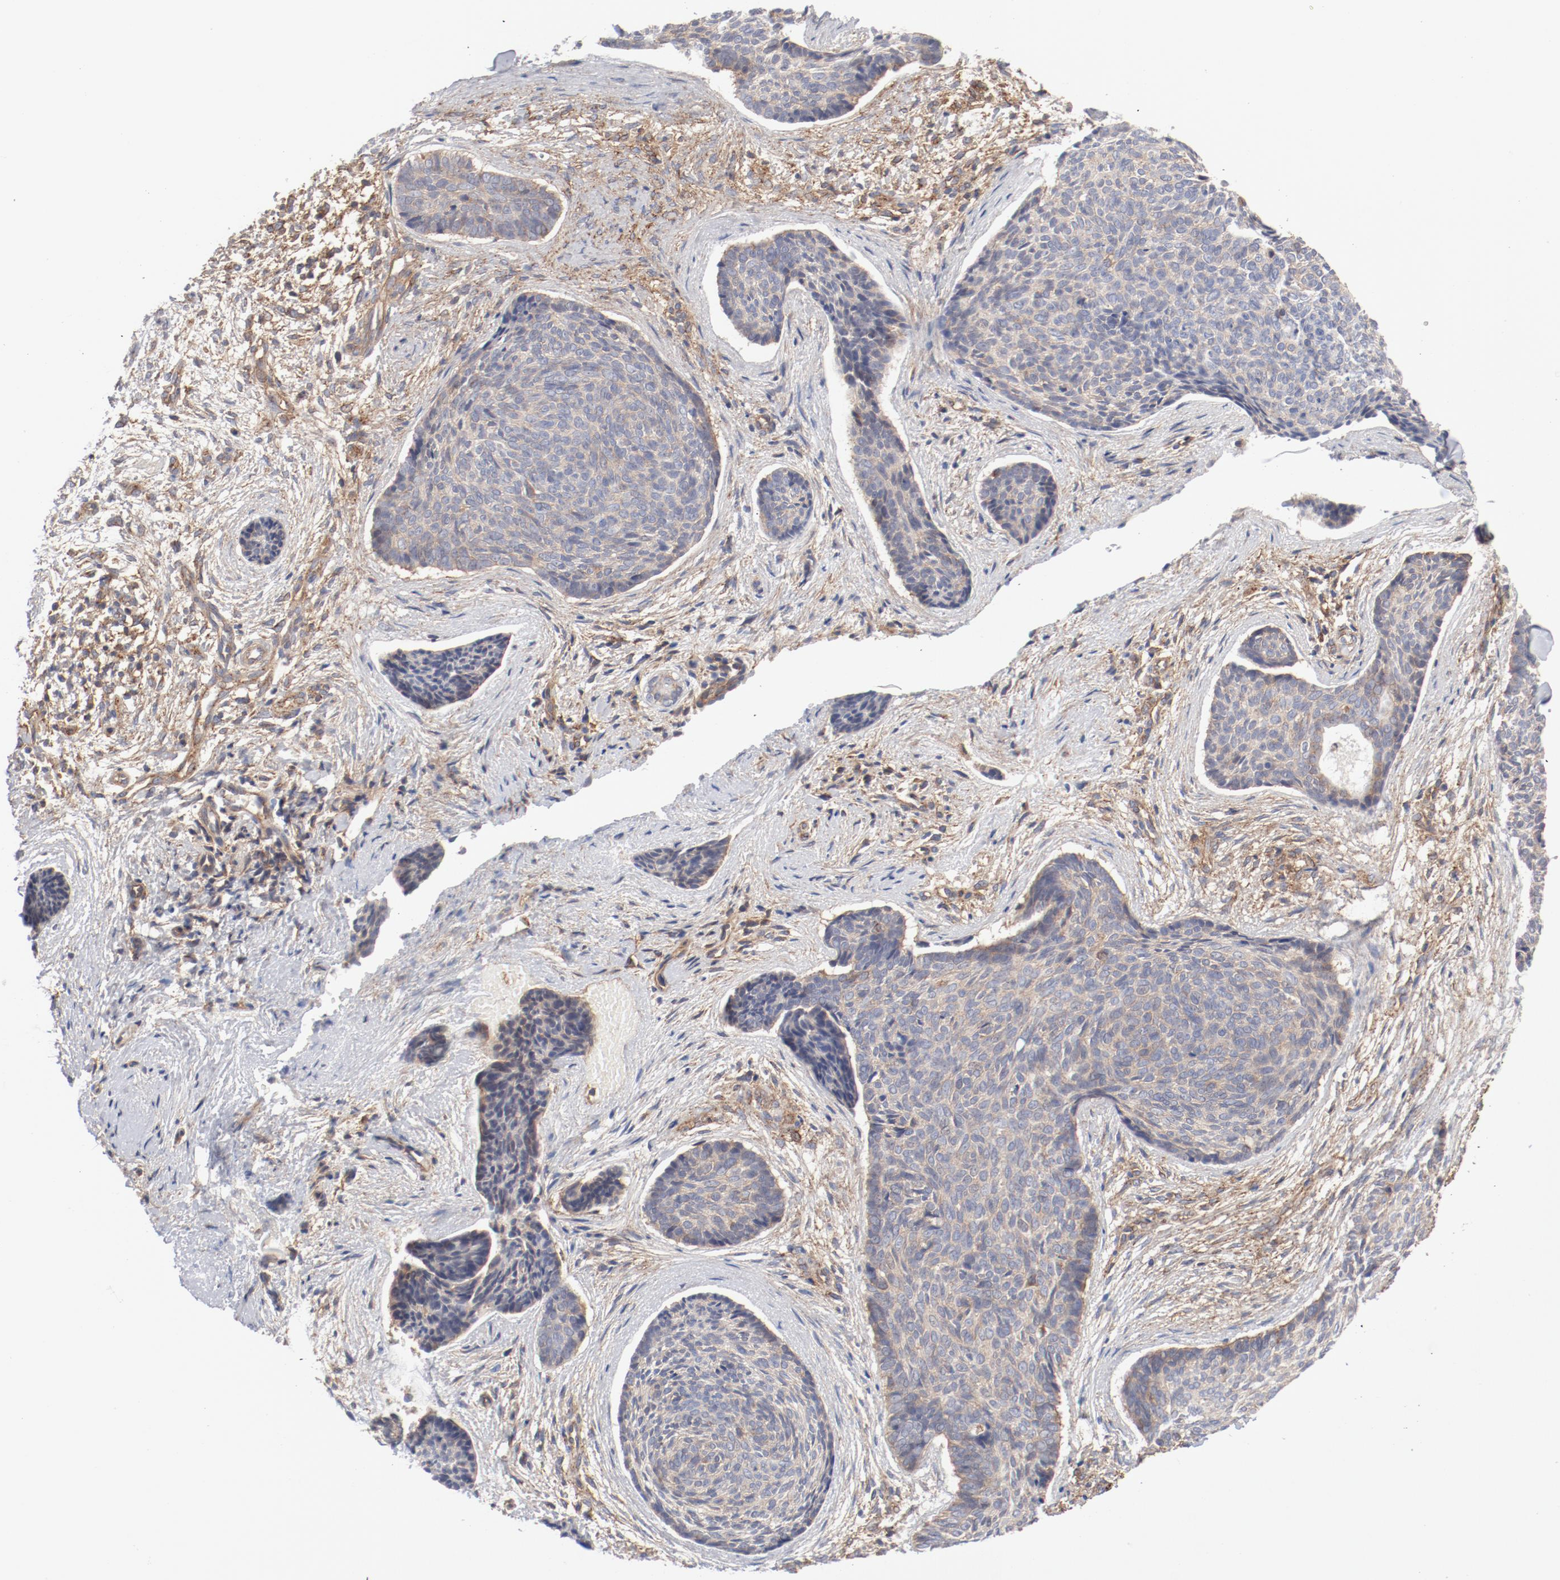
{"staining": {"intensity": "moderate", "quantity": ">75%", "location": "cytoplasmic/membranous"}, "tissue": "skin cancer", "cell_type": "Tumor cells", "image_type": "cancer", "snomed": [{"axis": "morphology", "description": "Normal tissue, NOS"}, {"axis": "morphology", "description": "Basal cell carcinoma"}, {"axis": "topography", "description": "Skin"}], "caption": "Immunohistochemical staining of basal cell carcinoma (skin) reveals medium levels of moderate cytoplasmic/membranous protein expression in about >75% of tumor cells.", "gene": "AP2A1", "patient": {"sex": "female", "age": 57}}